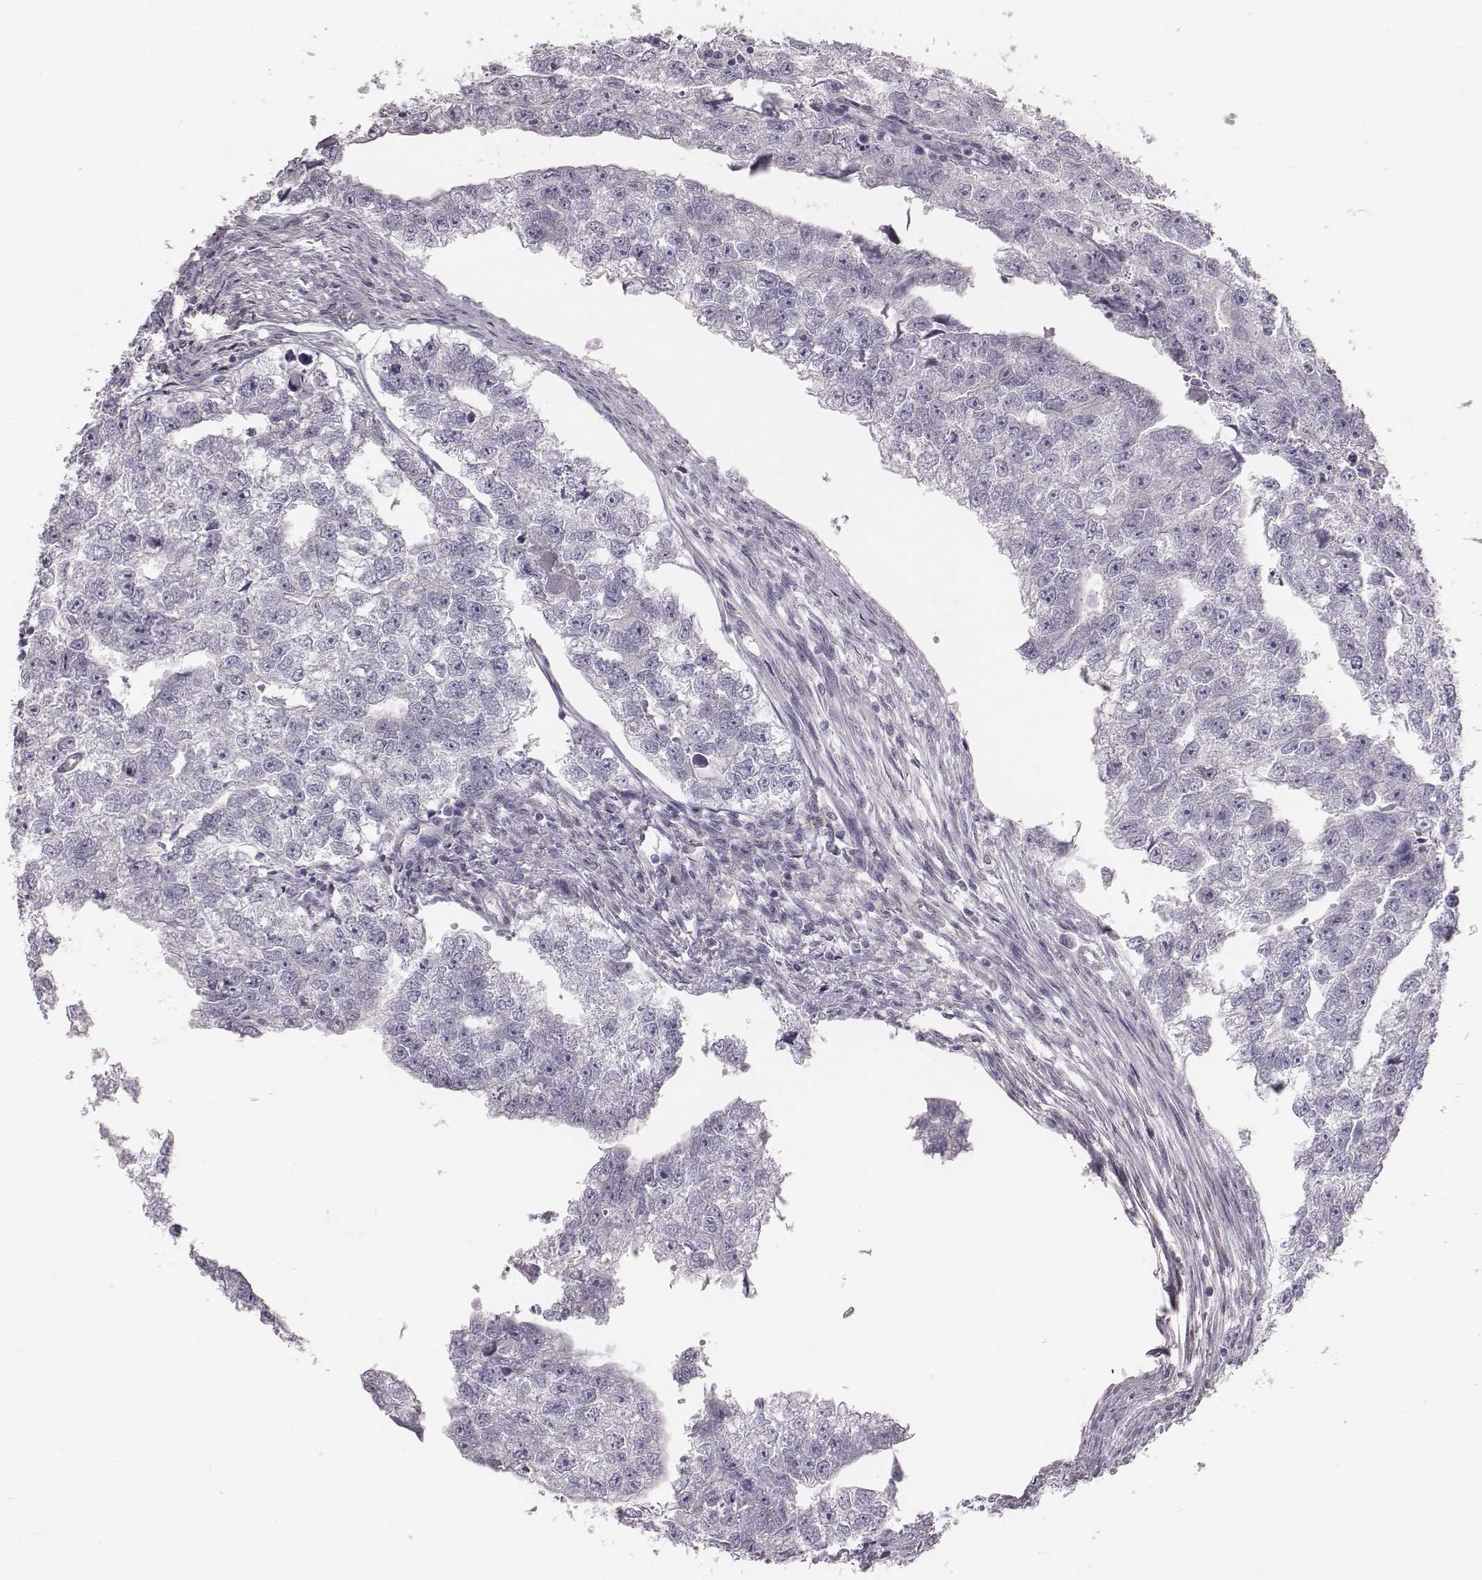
{"staining": {"intensity": "negative", "quantity": "none", "location": "none"}, "tissue": "testis cancer", "cell_type": "Tumor cells", "image_type": "cancer", "snomed": [{"axis": "morphology", "description": "Carcinoma, Embryonal, NOS"}, {"axis": "morphology", "description": "Teratoma, malignant, NOS"}, {"axis": "topography", "description": "Testis"}], "caption": "Tumor cells show no significant expression in testis cancer. Nuclei are stained in blue.", "gene": "C6orf58", "patient": {"sex": "male", "age": 44}}